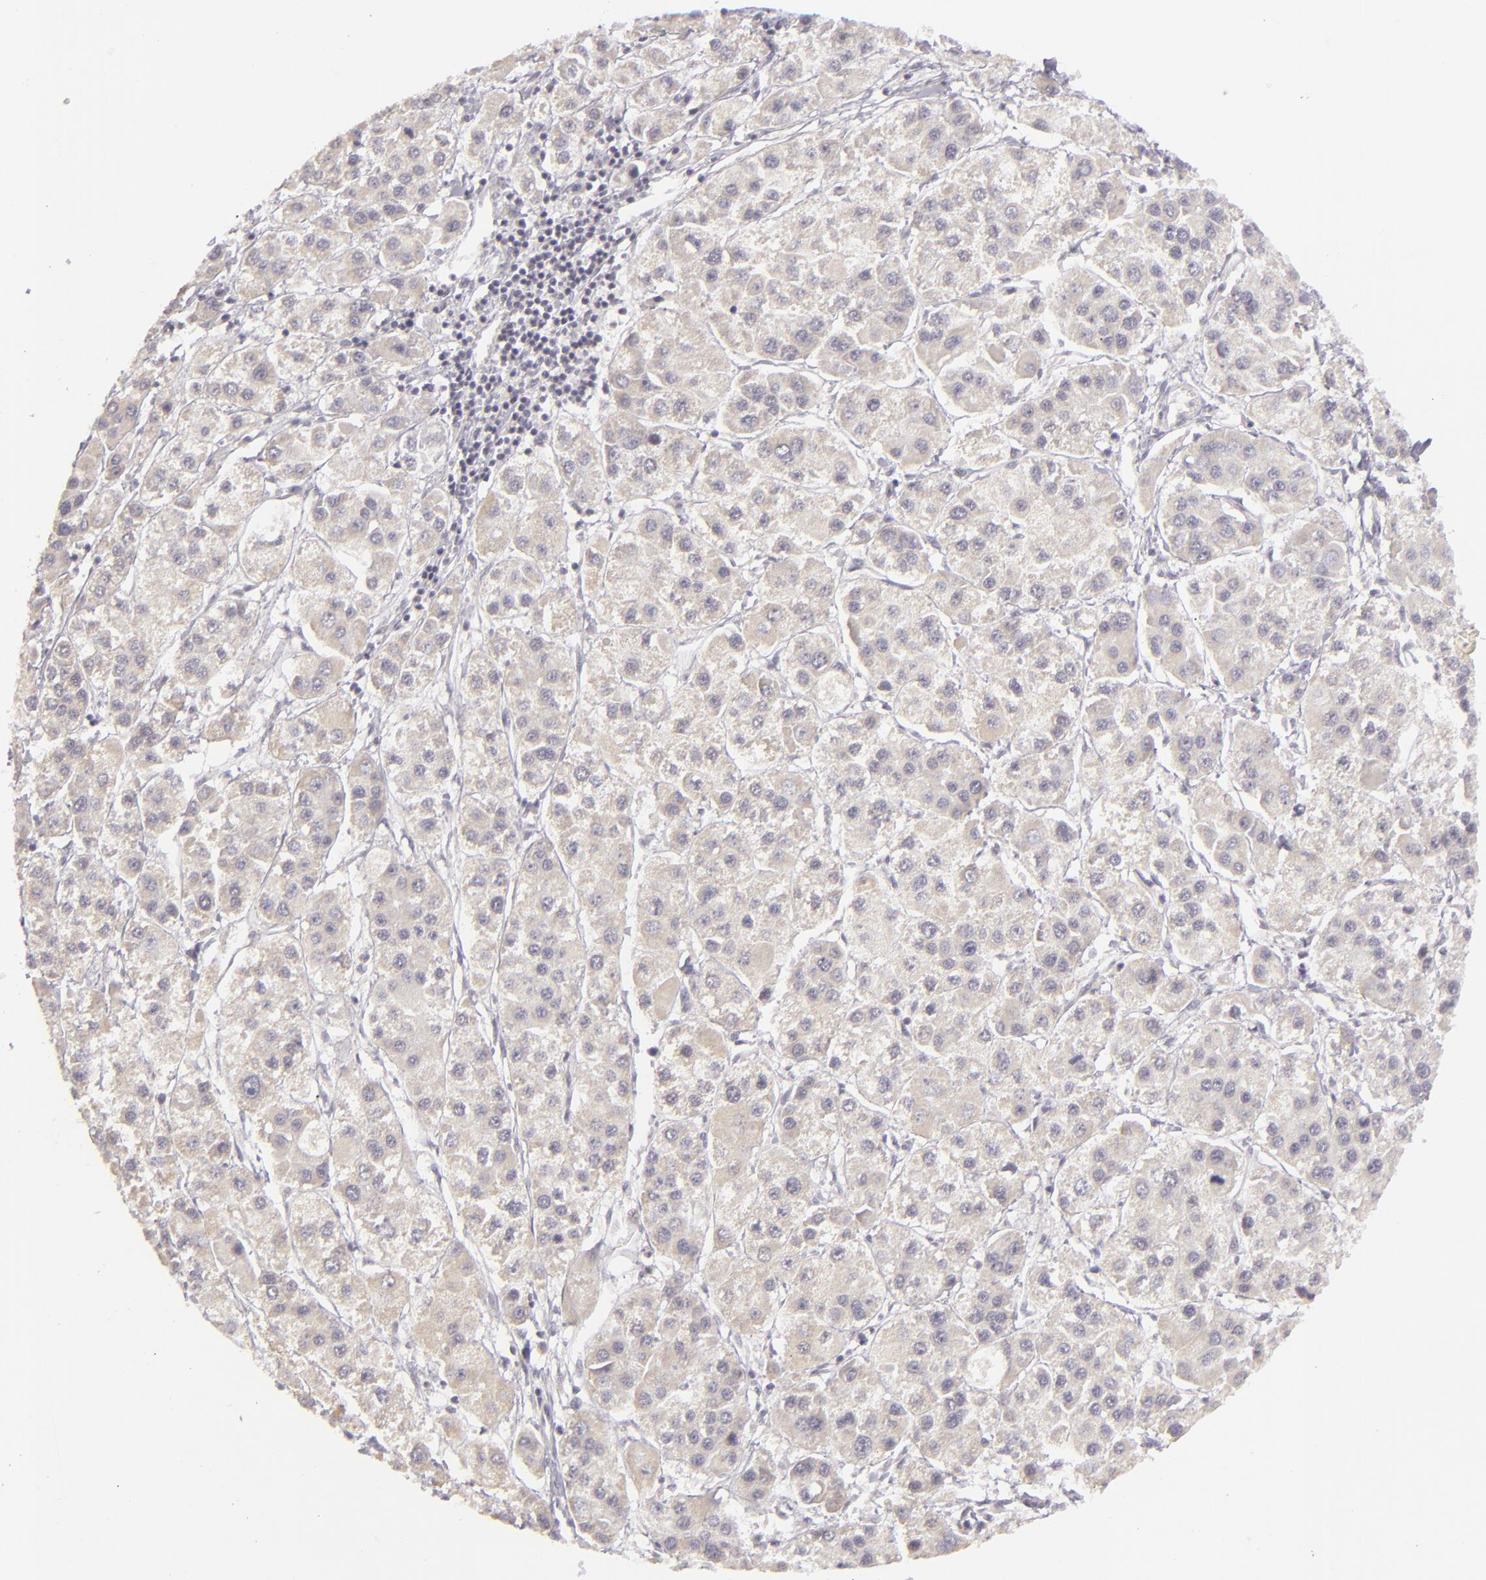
{"staining": {"intensity": "weak", "quantity": "<25%", "location": "cytoplasmic/membranous"}, "tissue": "liver cancer", "cell_type": "Tumor cells", "image_type": "cancer", "snomed": [{"axis": "morphology", "description": "Carcinoma, Hepatocellular, NOS"}, {"axis": "topography", "description": "Liver"}], "caption": "Liver cancer (hepatocellular carcinoma) was stained to show a protein in brown. There is no significant expression in tumor cells.", "gene": "SIX1", "patient": {"sex": "female", "age": 85}}